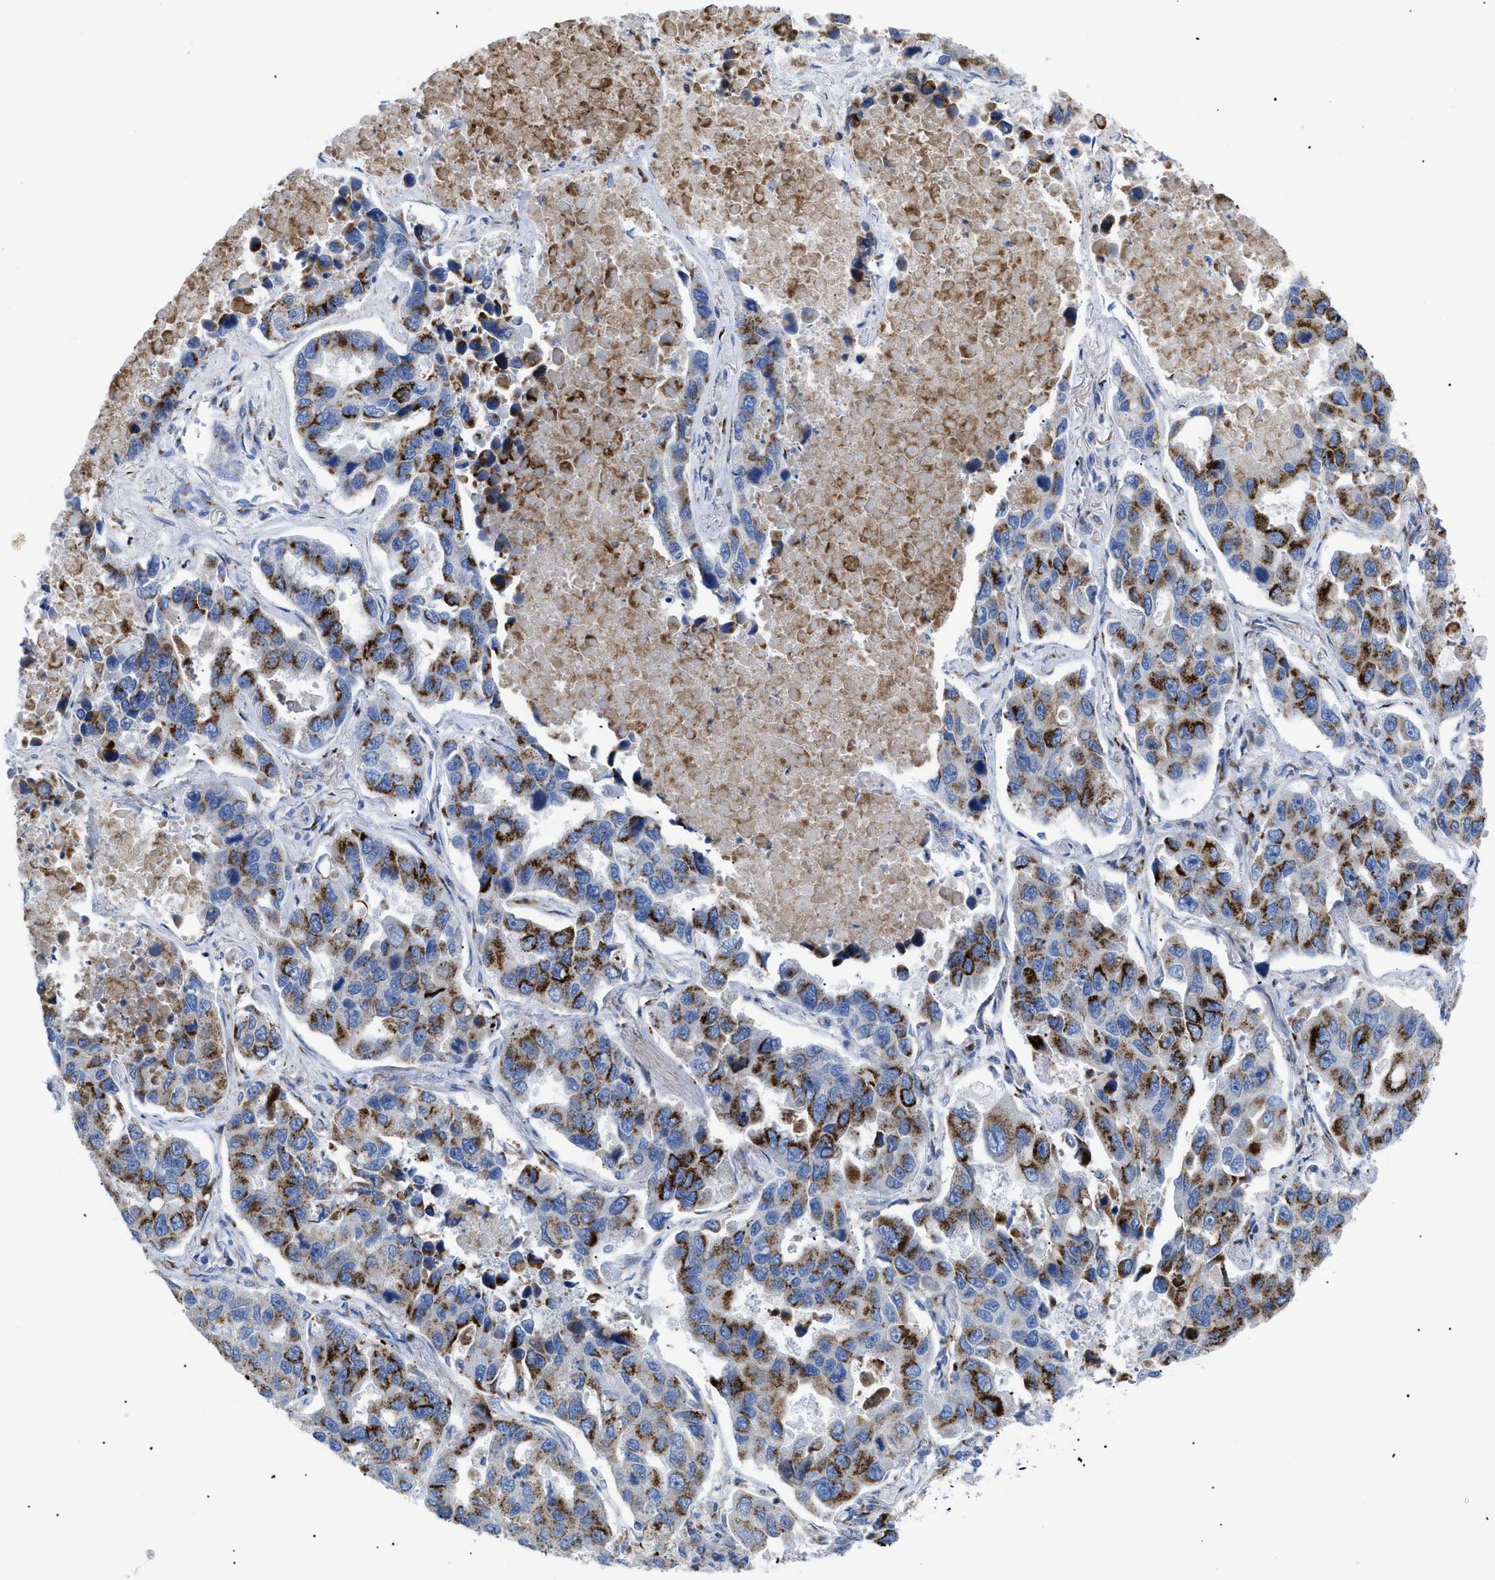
{"staining": {"intensity": "strong", "quantity": ">75%", "location": "cytoplasmic/membranous"}, "tissue": "lung cancer", "cell_type": "Tumor cells", "image_type": "cancer", "snomed": [{"axis": "morphology", "description": "Adenocarcinoma, NOS"}, {"axis": "topography", "description": "Lung"}], "caption": "About >75% of tumor cells in human lung cancer demonstrate strong cytoplasmic/membranous protein positivity as visualized by brown immunohistochemical staining.", "gene": "TMEM17", "patient": {"sex": "male", "age": 64}}